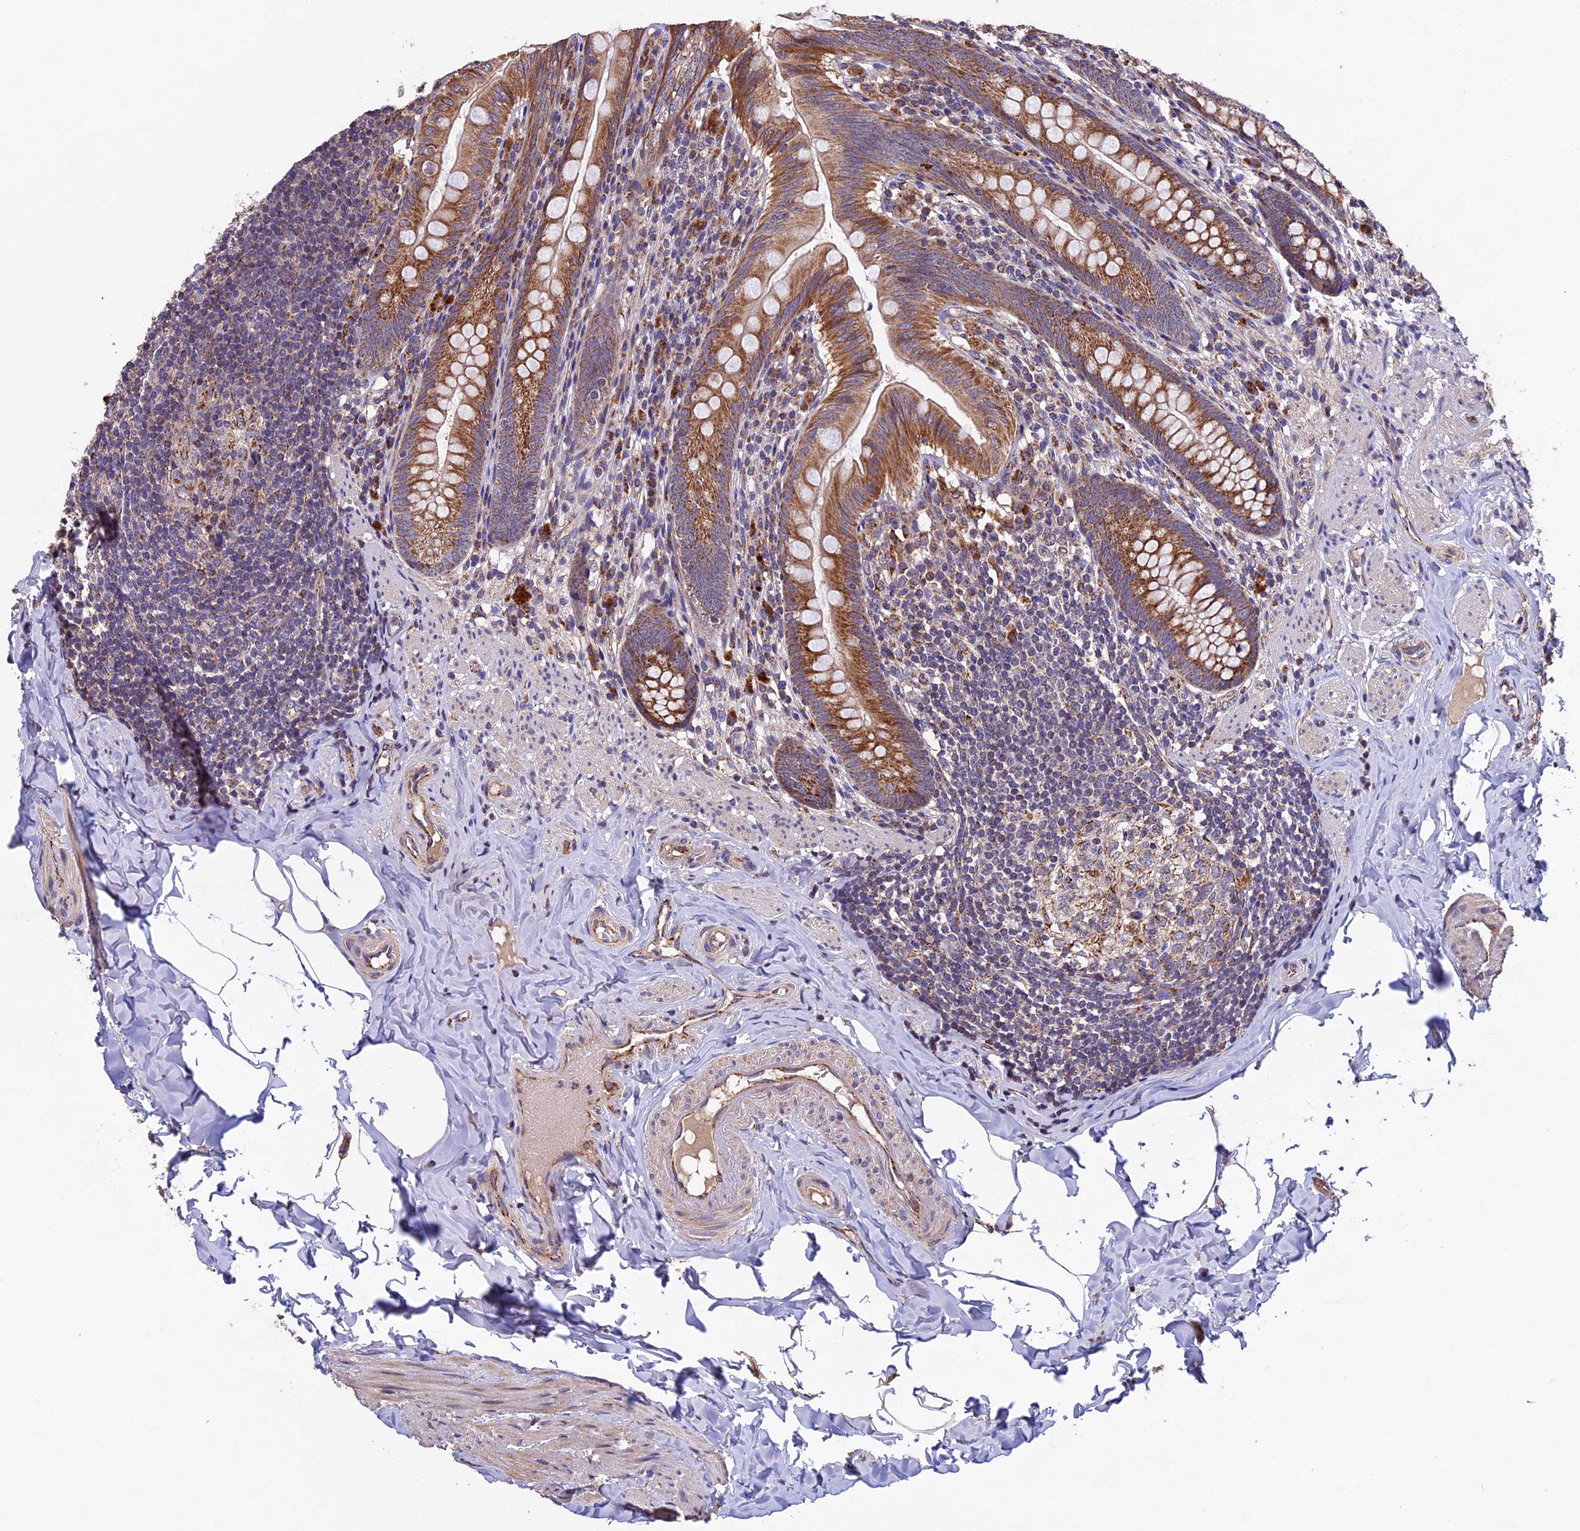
{"staining": {"intensity": "moderate", "quantity": ">75%", "location": "cytoplasmic/membranous"}, "tissue": "appendix", "cell_type": "Glandular cells", "image_type": "normal", "snomed": [{"axis": "morphology", "description": "Normal tissue, NOS"}, {"axis": "topography", "description": "Appendix"}], "caption": "DAB immunohistochemical staining of normal appendix demonstrates moderate cytoplasmic/membranous protein positivity in approximately >75% of glandular cells.", "gene": "RNF17", "patient": {"sex": "male", "age": 55}}